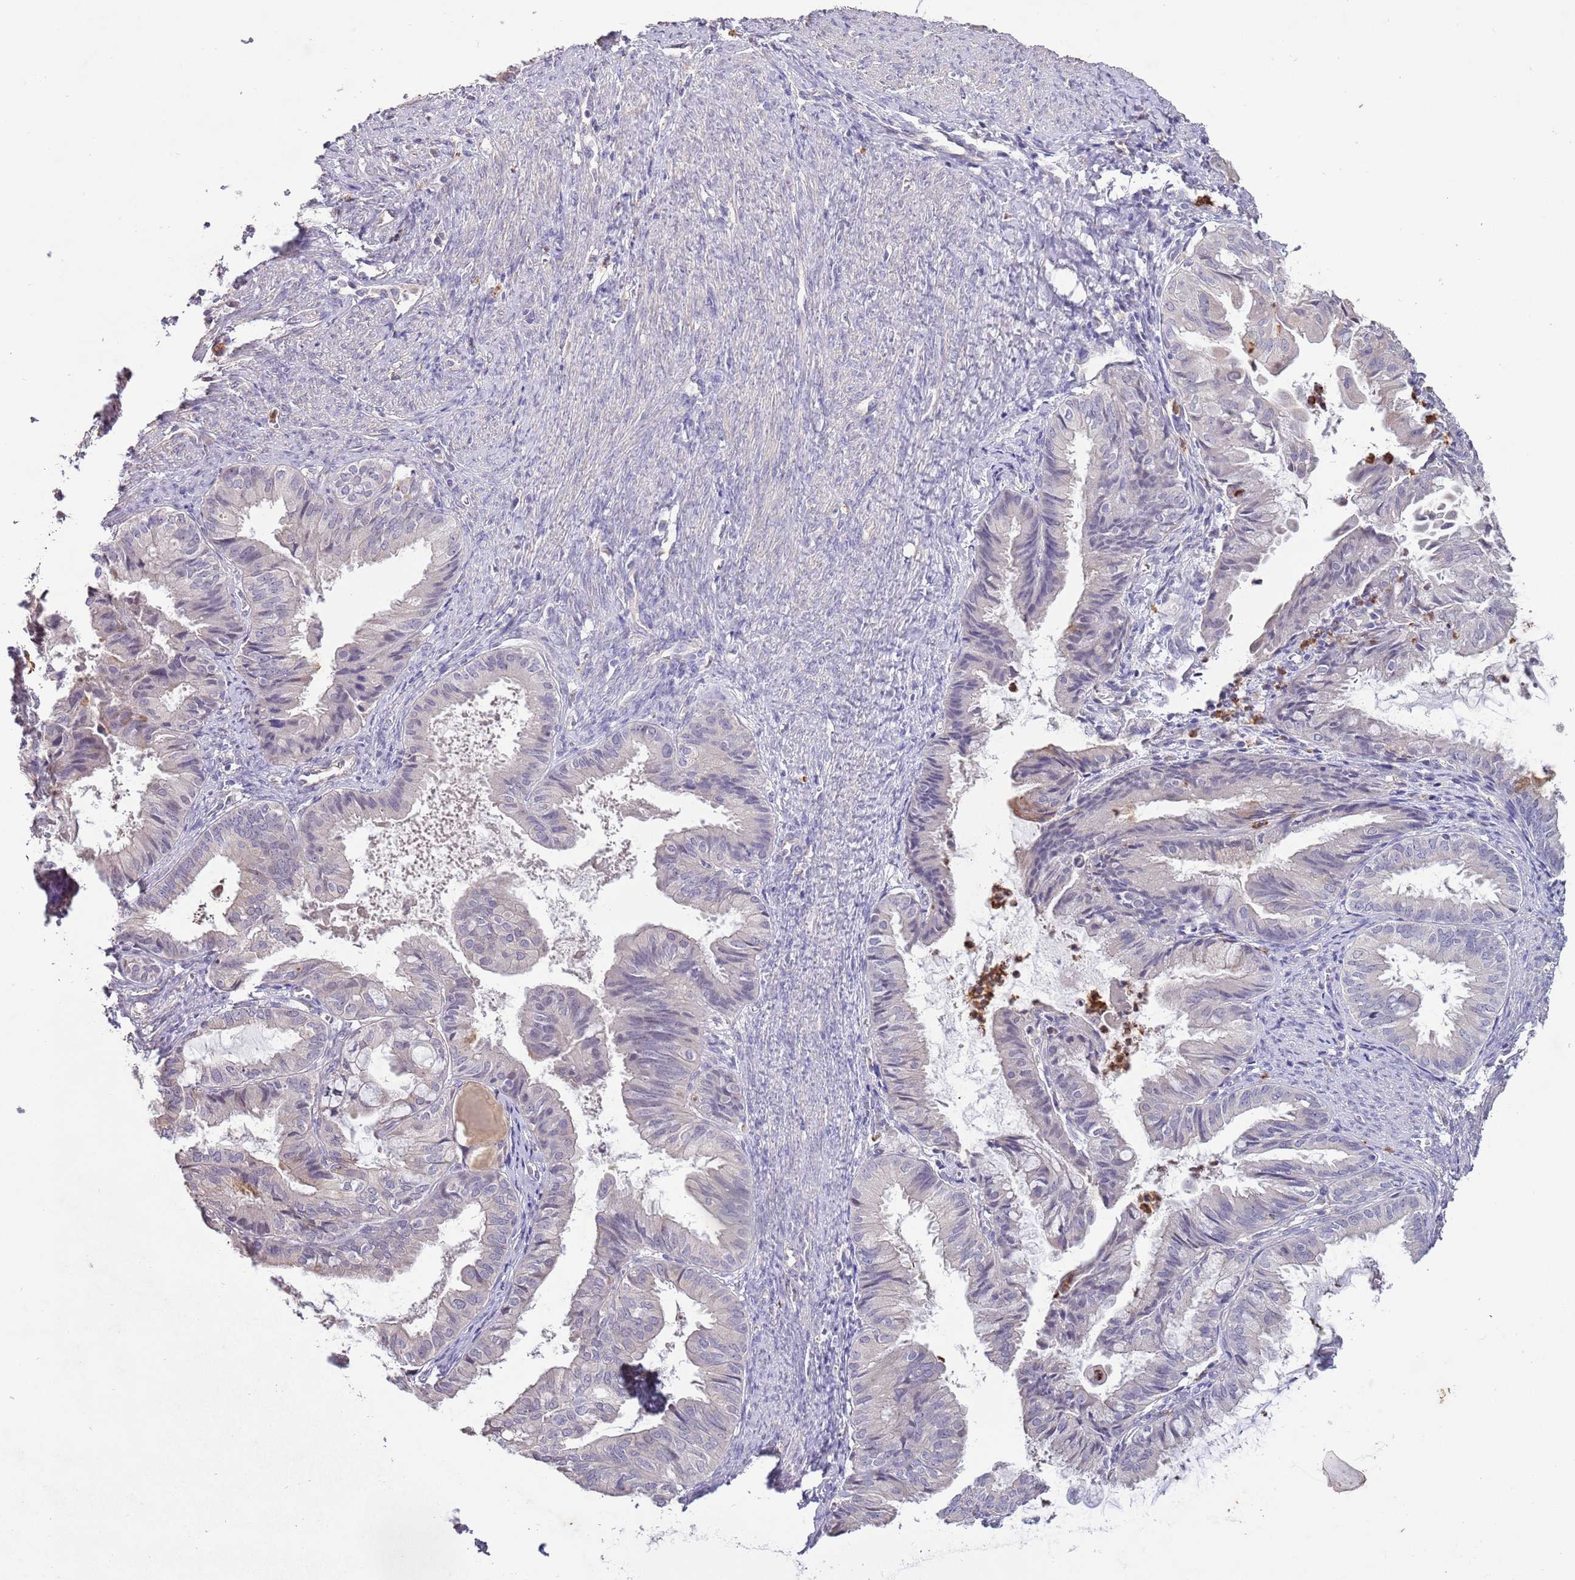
{"staining": {"intensity": "negative", "quantity": "none", "location": "none"}, "tissue": "endometrial cancer", "cell_type": "Tumor cells", "image_type": "cancer", "snomed": [{"axis": "morphology", "description": "Adenocarcinoma, NOS"}, {"axis": "topography", "description": "Endometrium"}], "caption": "Tumor cells are negative for brown protein staining in endometrial cancer (adenocarcinoma).", "gene": "P2RY13", "patient": {"sex": "female", "age": 86}}